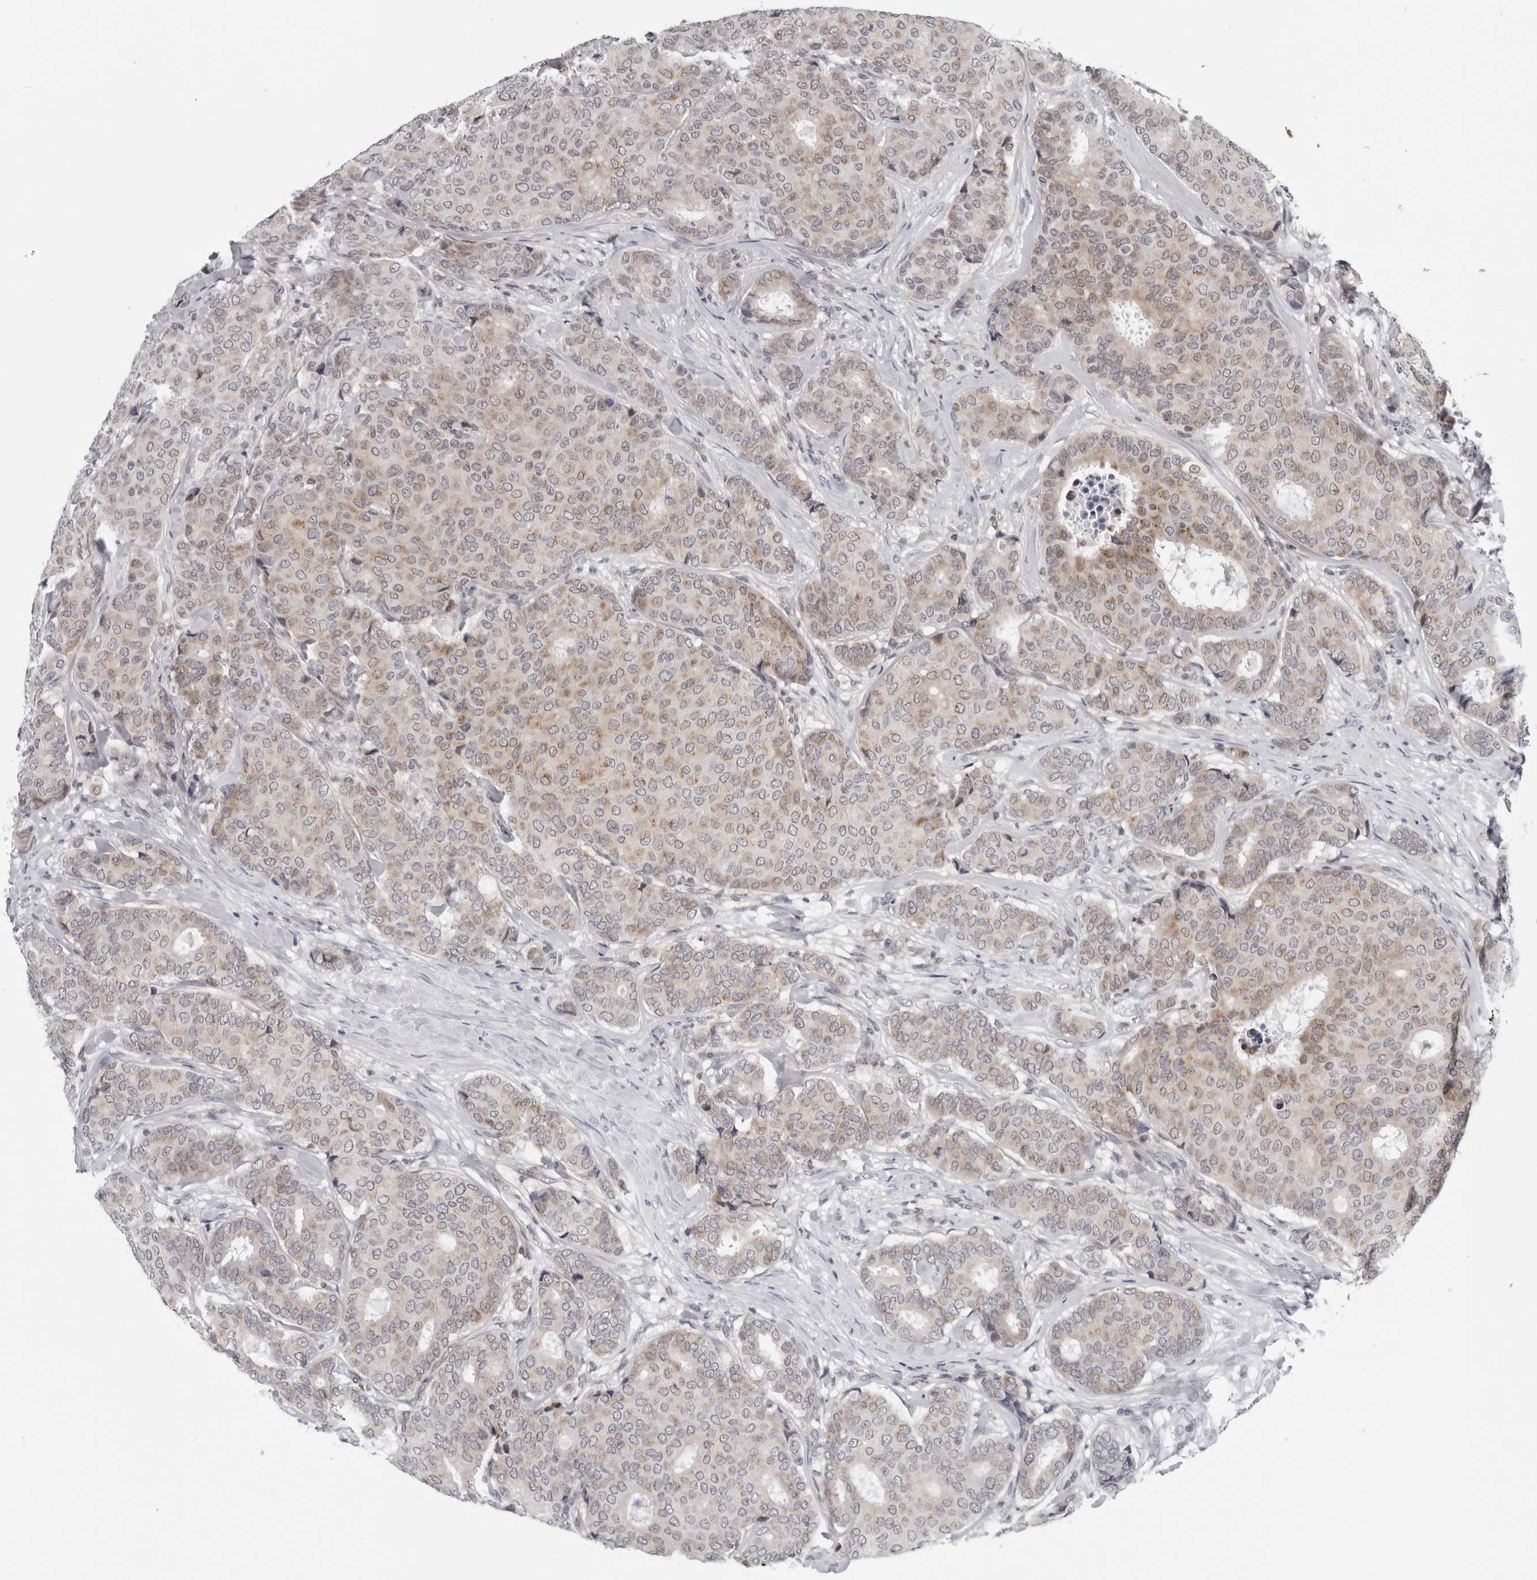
{"staining": {"intensity": "moderate", "quantity": "<25%", "location": "cytoplasmic/membranous"}, "tissue": "breast cancer", "cell_type": "Tumor cells", "image_type": "cancer", "snomed": [{"axis": "morphology", "description": "Duct carcinoma"}, {"axis": "topography", "description": "Breast"}], "caption": "Invasive ductal carcinoma (breast) stained for a protein (brown) demonstrates moderate cytoplasmic/membranous positive positivity in approximately <25% of tumor cells.", "gene": "CPT2", "patient": {"sex": "female", "age": 75}}